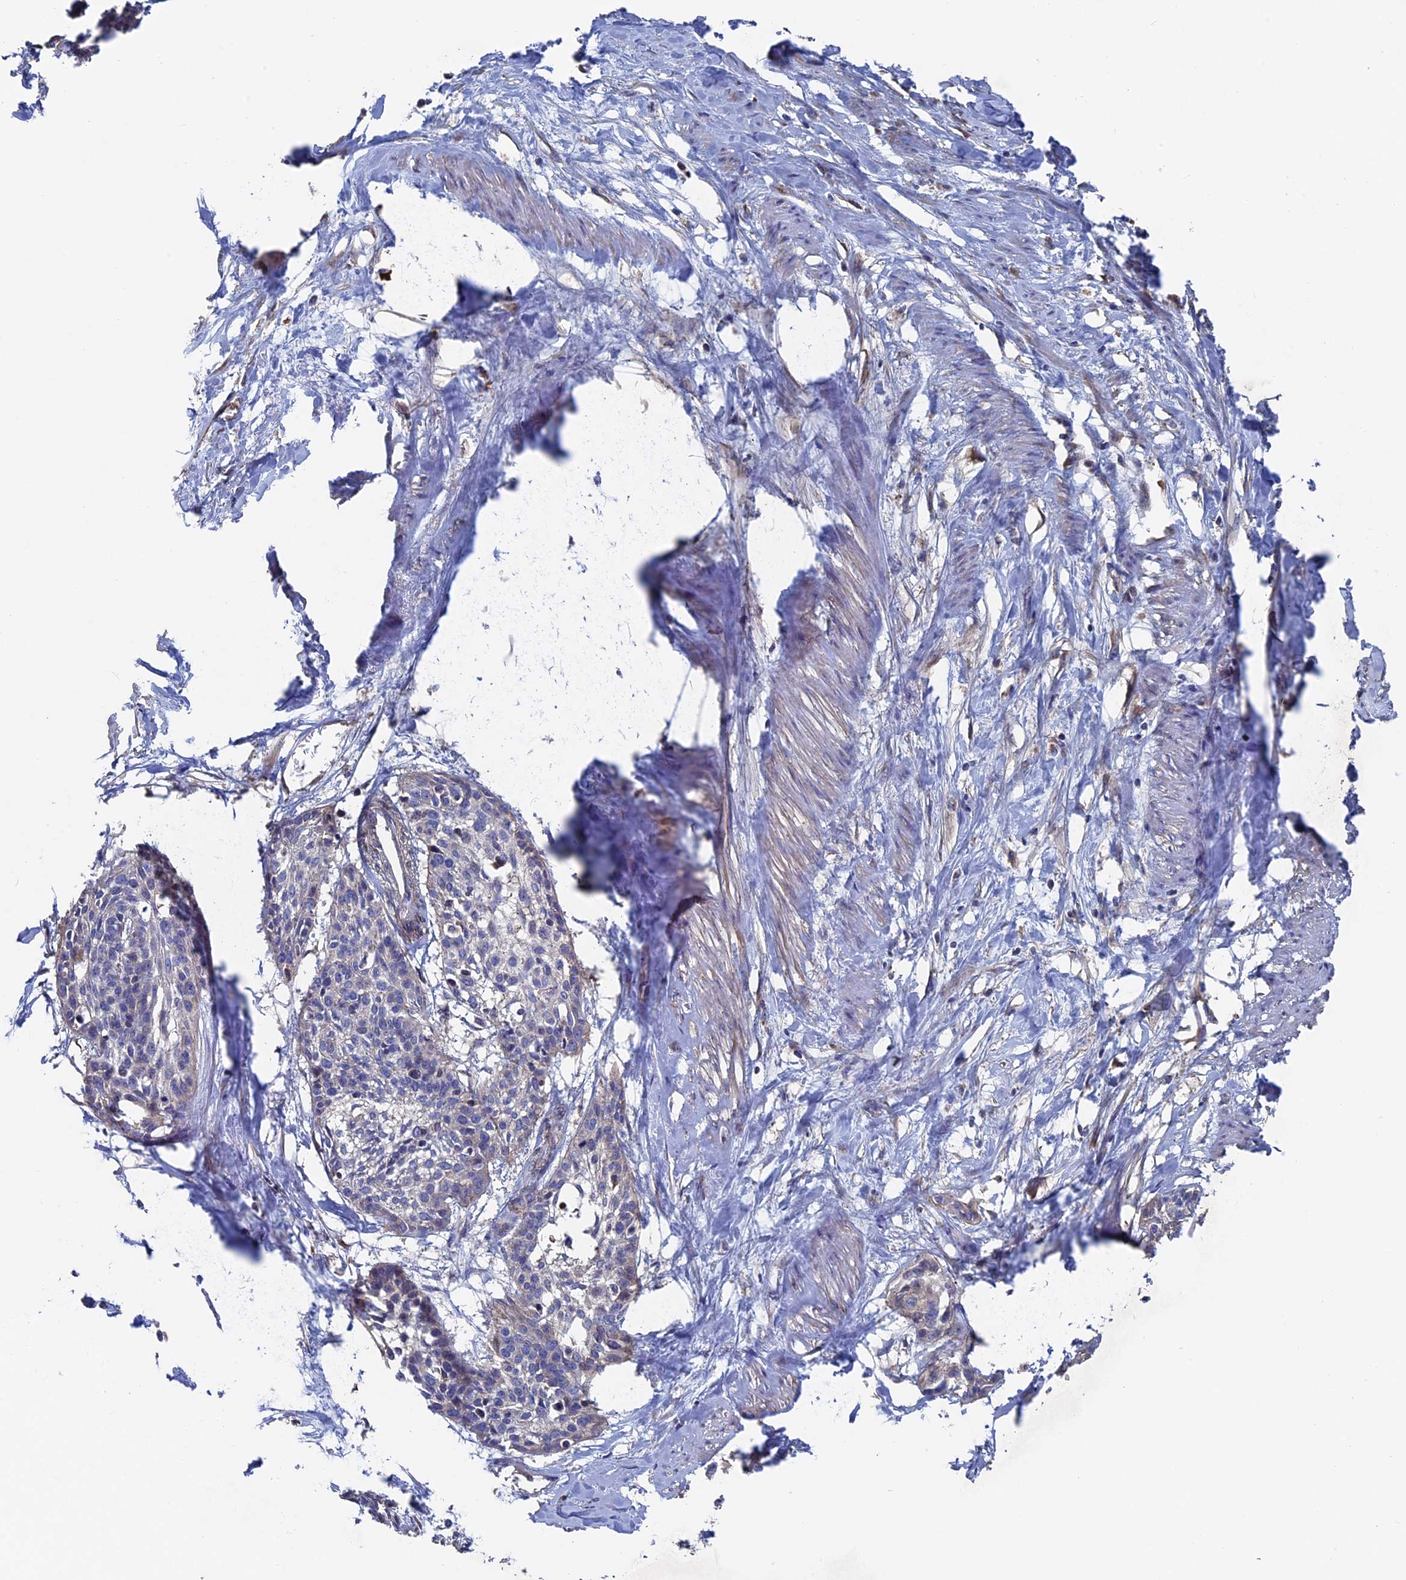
{"staining": {"intensity": "negative", "quantity": "none", "location": "none"}, "tissue": "cervical cancer", "cell_type": "Tumor cells", "image_type": "cancer", "snomed": [{"axis": "morphology", "description": "Squamous cell carcinoma, NOS"}, {"axis": "topography", "description": "Cervix"}], "caption": "This is an immunohistochemistry (IHC) image of human cervical cancer (squamous cell carcinoma). There is no positivity in tumor cells.", "gene": "RPUSD1", "patient": {"sex": "female", "age": 57}}